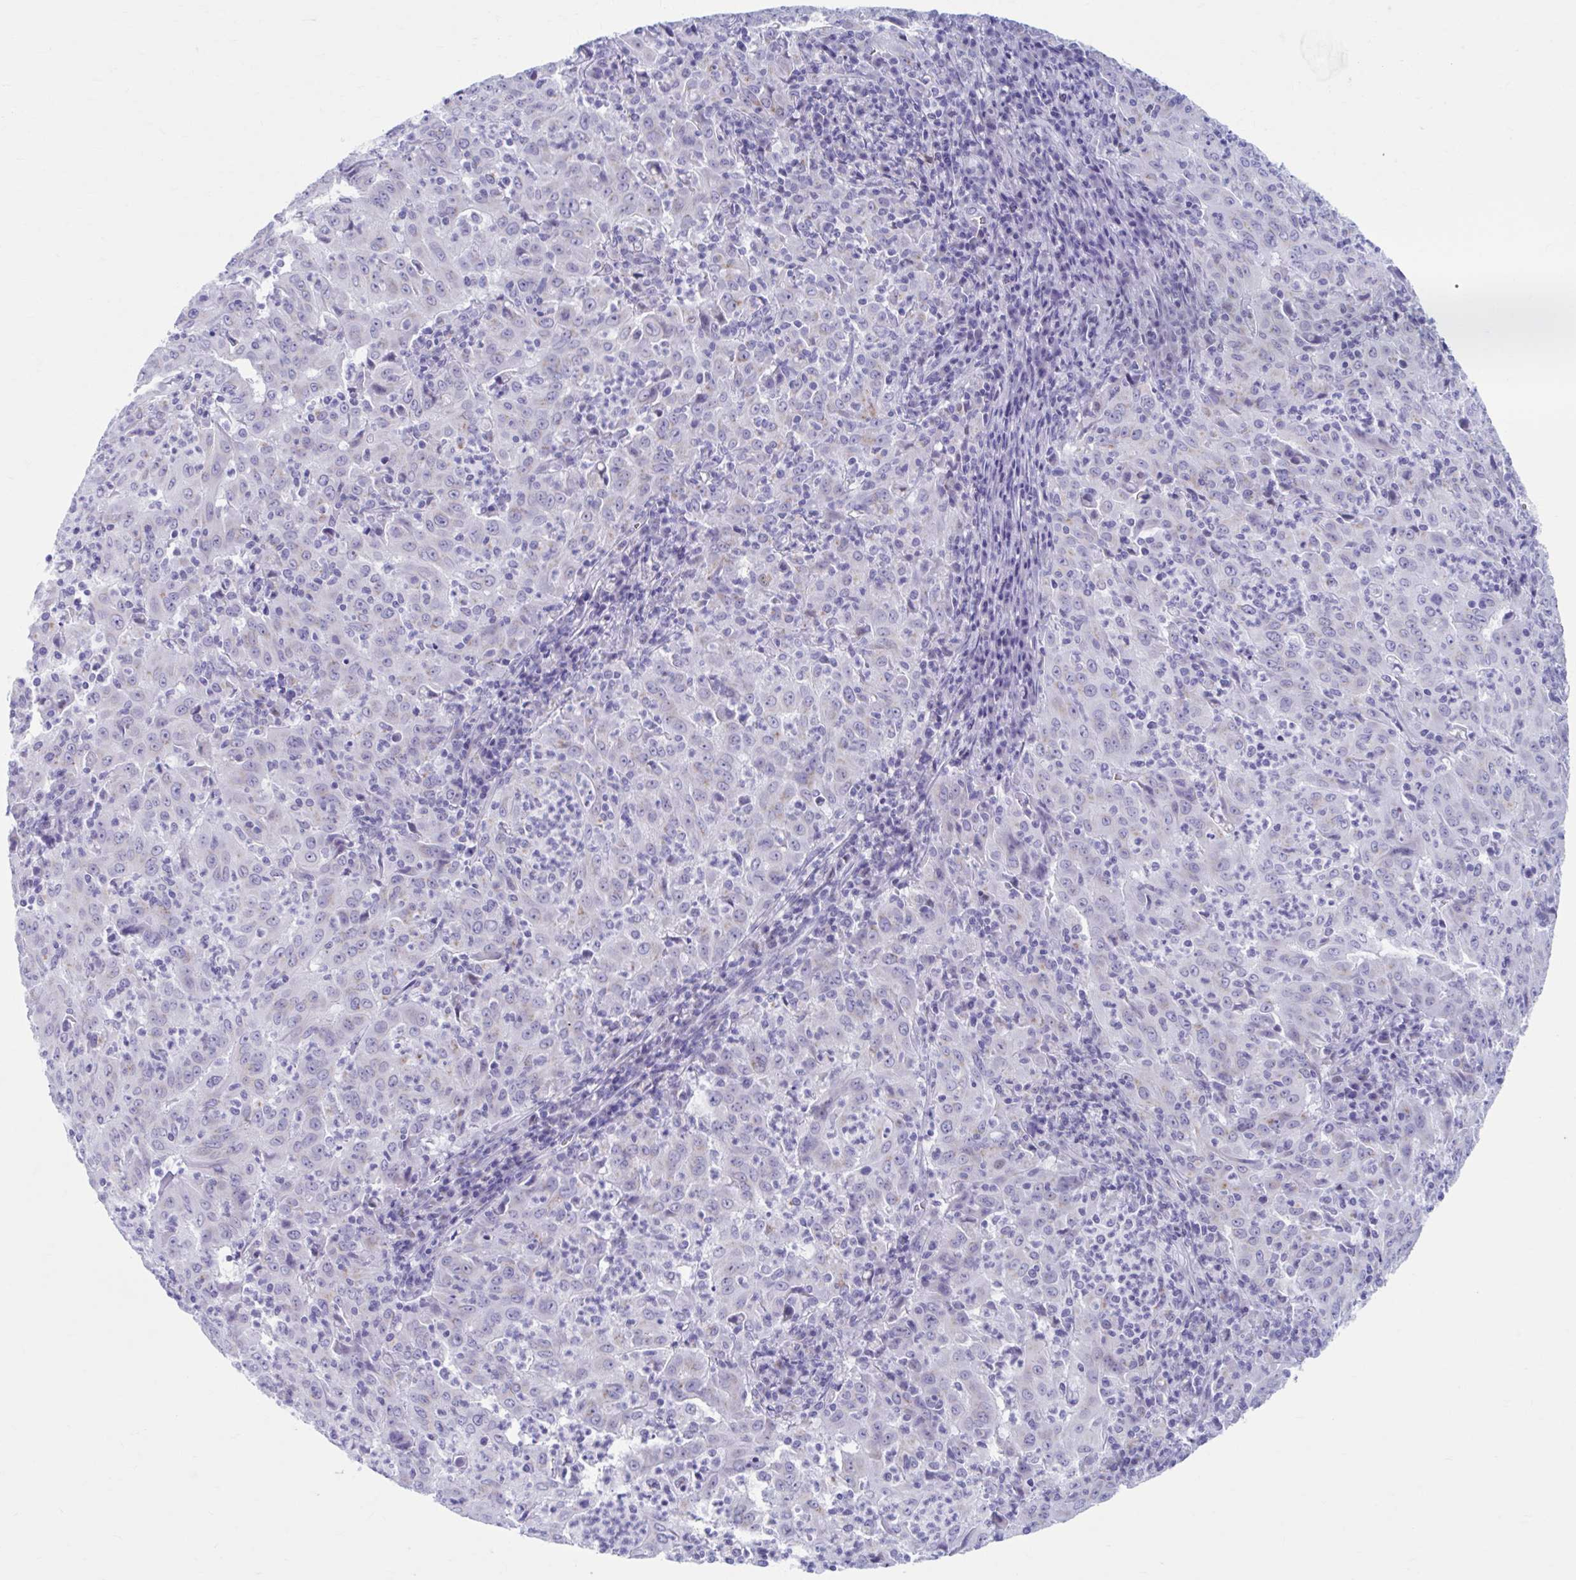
{"staining": {"intensity": "negative", "quantity": "none", "location": "none"}, "tissue": "pancreatic cancer", "cell_type": "Tumor cells", "image_type": "cancer", "snomed": [{"axis": "morphology", "description": "Adenocarcinoma, NOS"}, {"axis": "topography", "description": "Pancreas"}], "caption": "IHC histopathology image of pancreatic adenocarcinoma stained for a protein (brown), which demonstrates no staining in tumor cells. (Immunohistochemistry, brightfield microscopy, high magnification).", "gene": "KCNE2", "patient": {"sex": "male", "age": 63}}